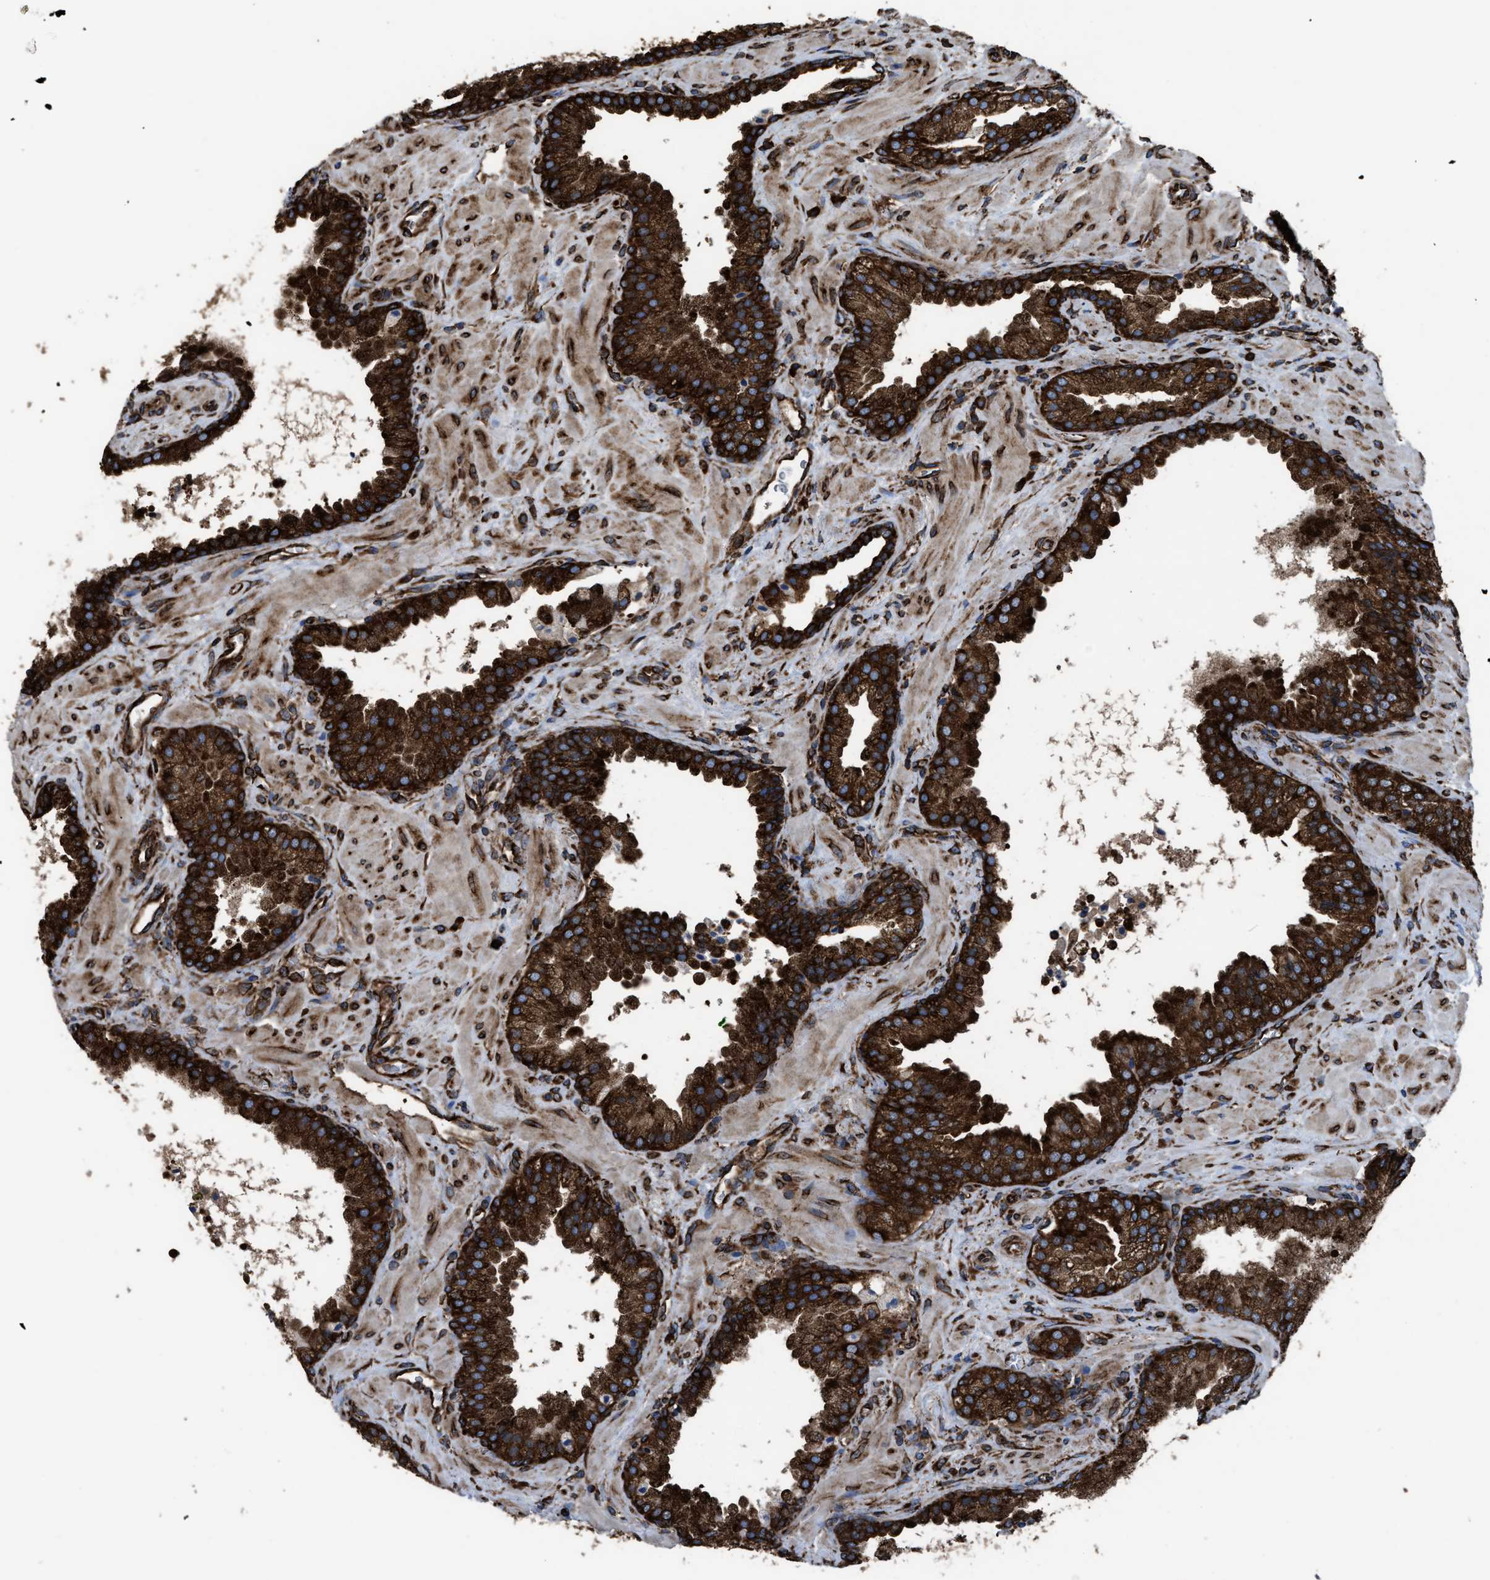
{"staining": {"intensity": "strong", "quantity": ">75%", "location": "cytoplasmic/membranous"}, "tissue": "prostate cancer", "cell_type": "Tumor cells", "image_type": "cancer", "snomed": [{"axis": "morphology", "description": "Adenocarcinoma, Low grade"}, {"axis": "topography", "description": "Prostate"}], "caption": "Immunohistochemical staining of prostate low-grade adenocarcinoma displays high levels of strong cytoplasmic/membranous staining in approximately >75% of tumor cells.", "gene": "CAPRIN1", "patient": {"sex": "male", "age": 71}}